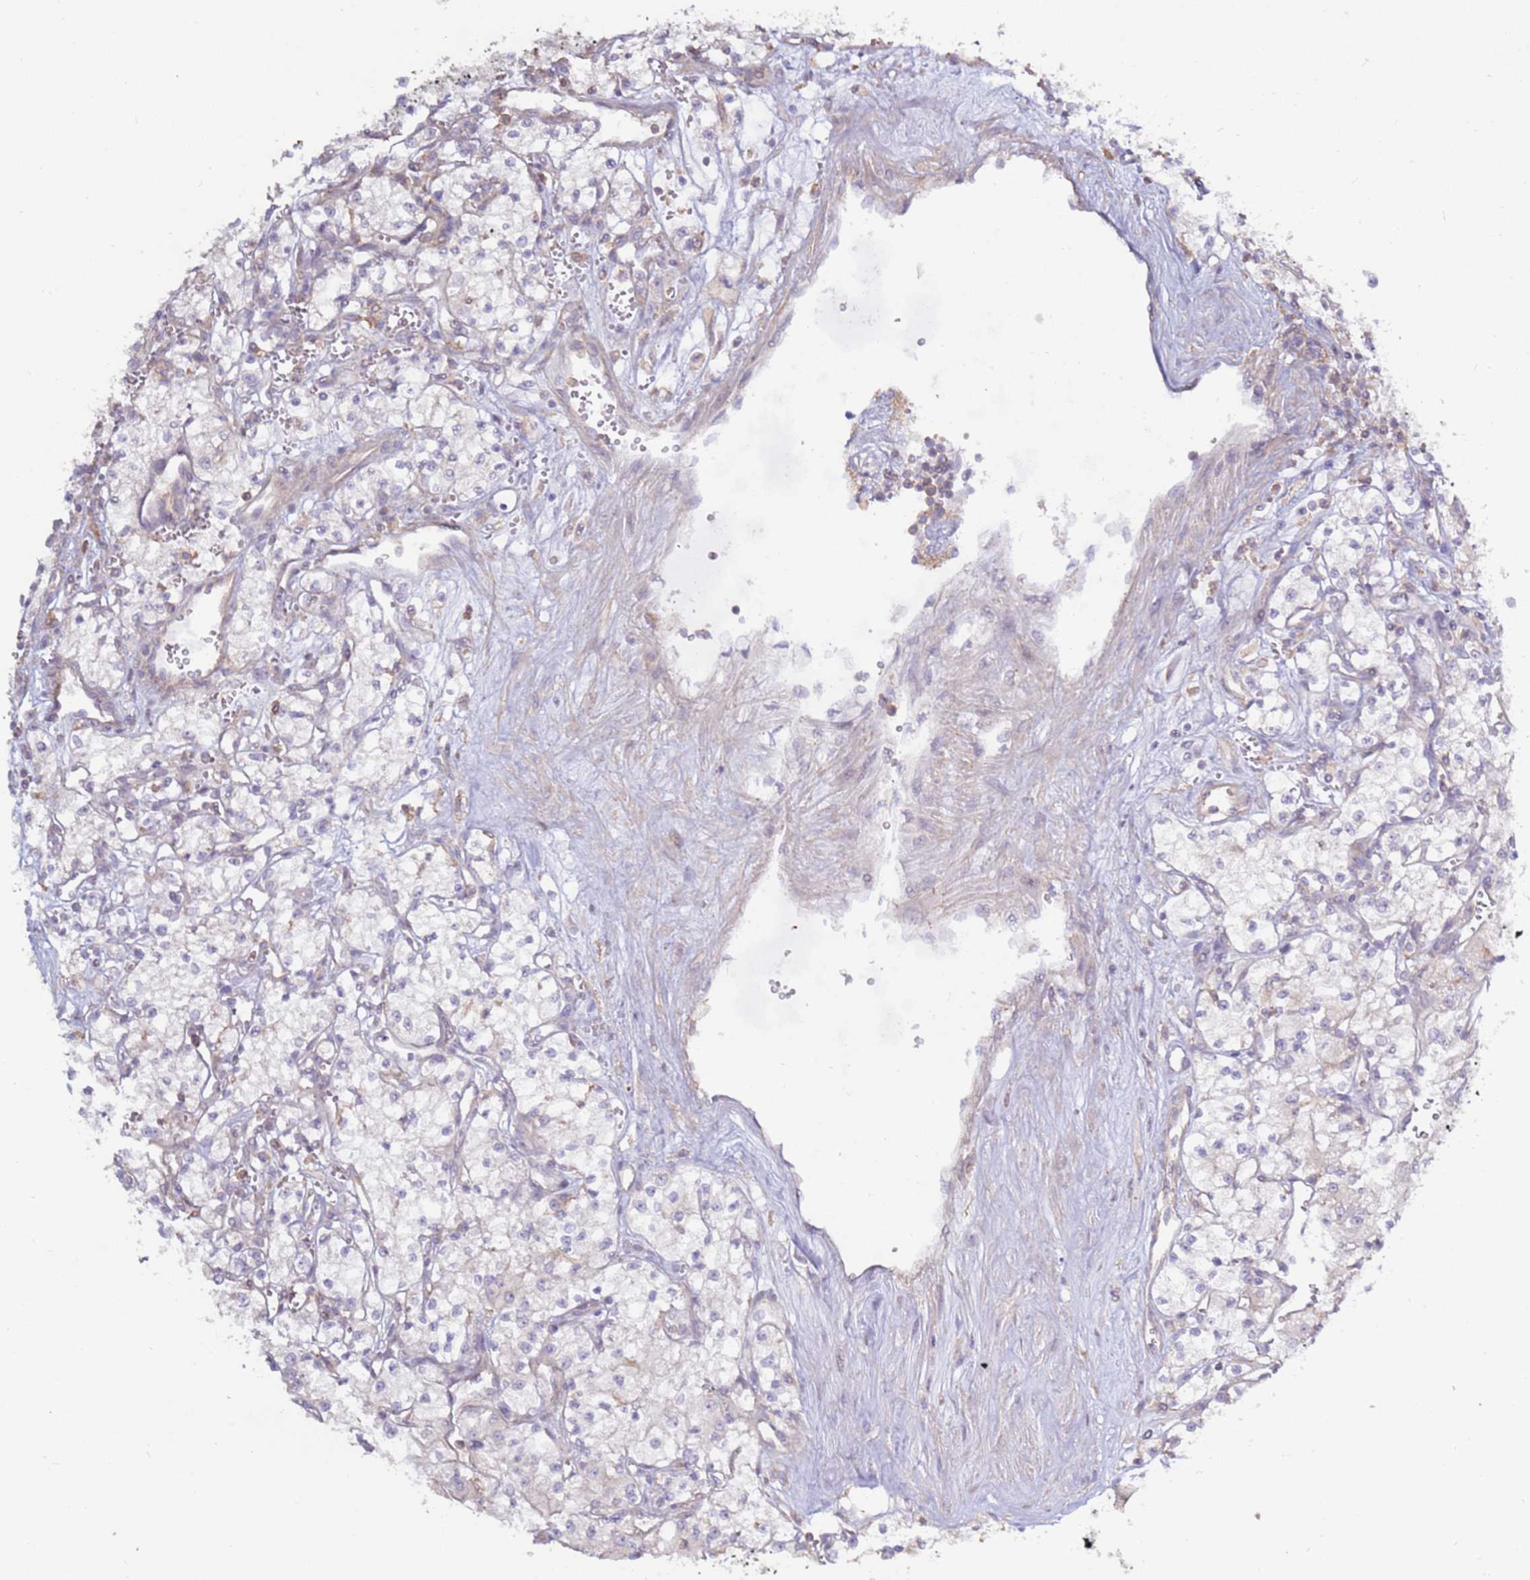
{"staining": {"intensity": "negative", "quantity": "none", "location": "none"}, "tissue": "renal cancer", "cell_type": "Tumor cells", "image_type": "cancer", "snomed": [{"axis": "morphology", "description": "Adenocarcinoma, NOS"}, {"axis": "topography", "description": "Kidney"}], "caption": "Photomicrograph shows no protein staining in tumor cells of renal cancer (adenocarcinoma) tissue.", "gene": "EVA1B", "patient": {"sex": "male", "age": 59}}